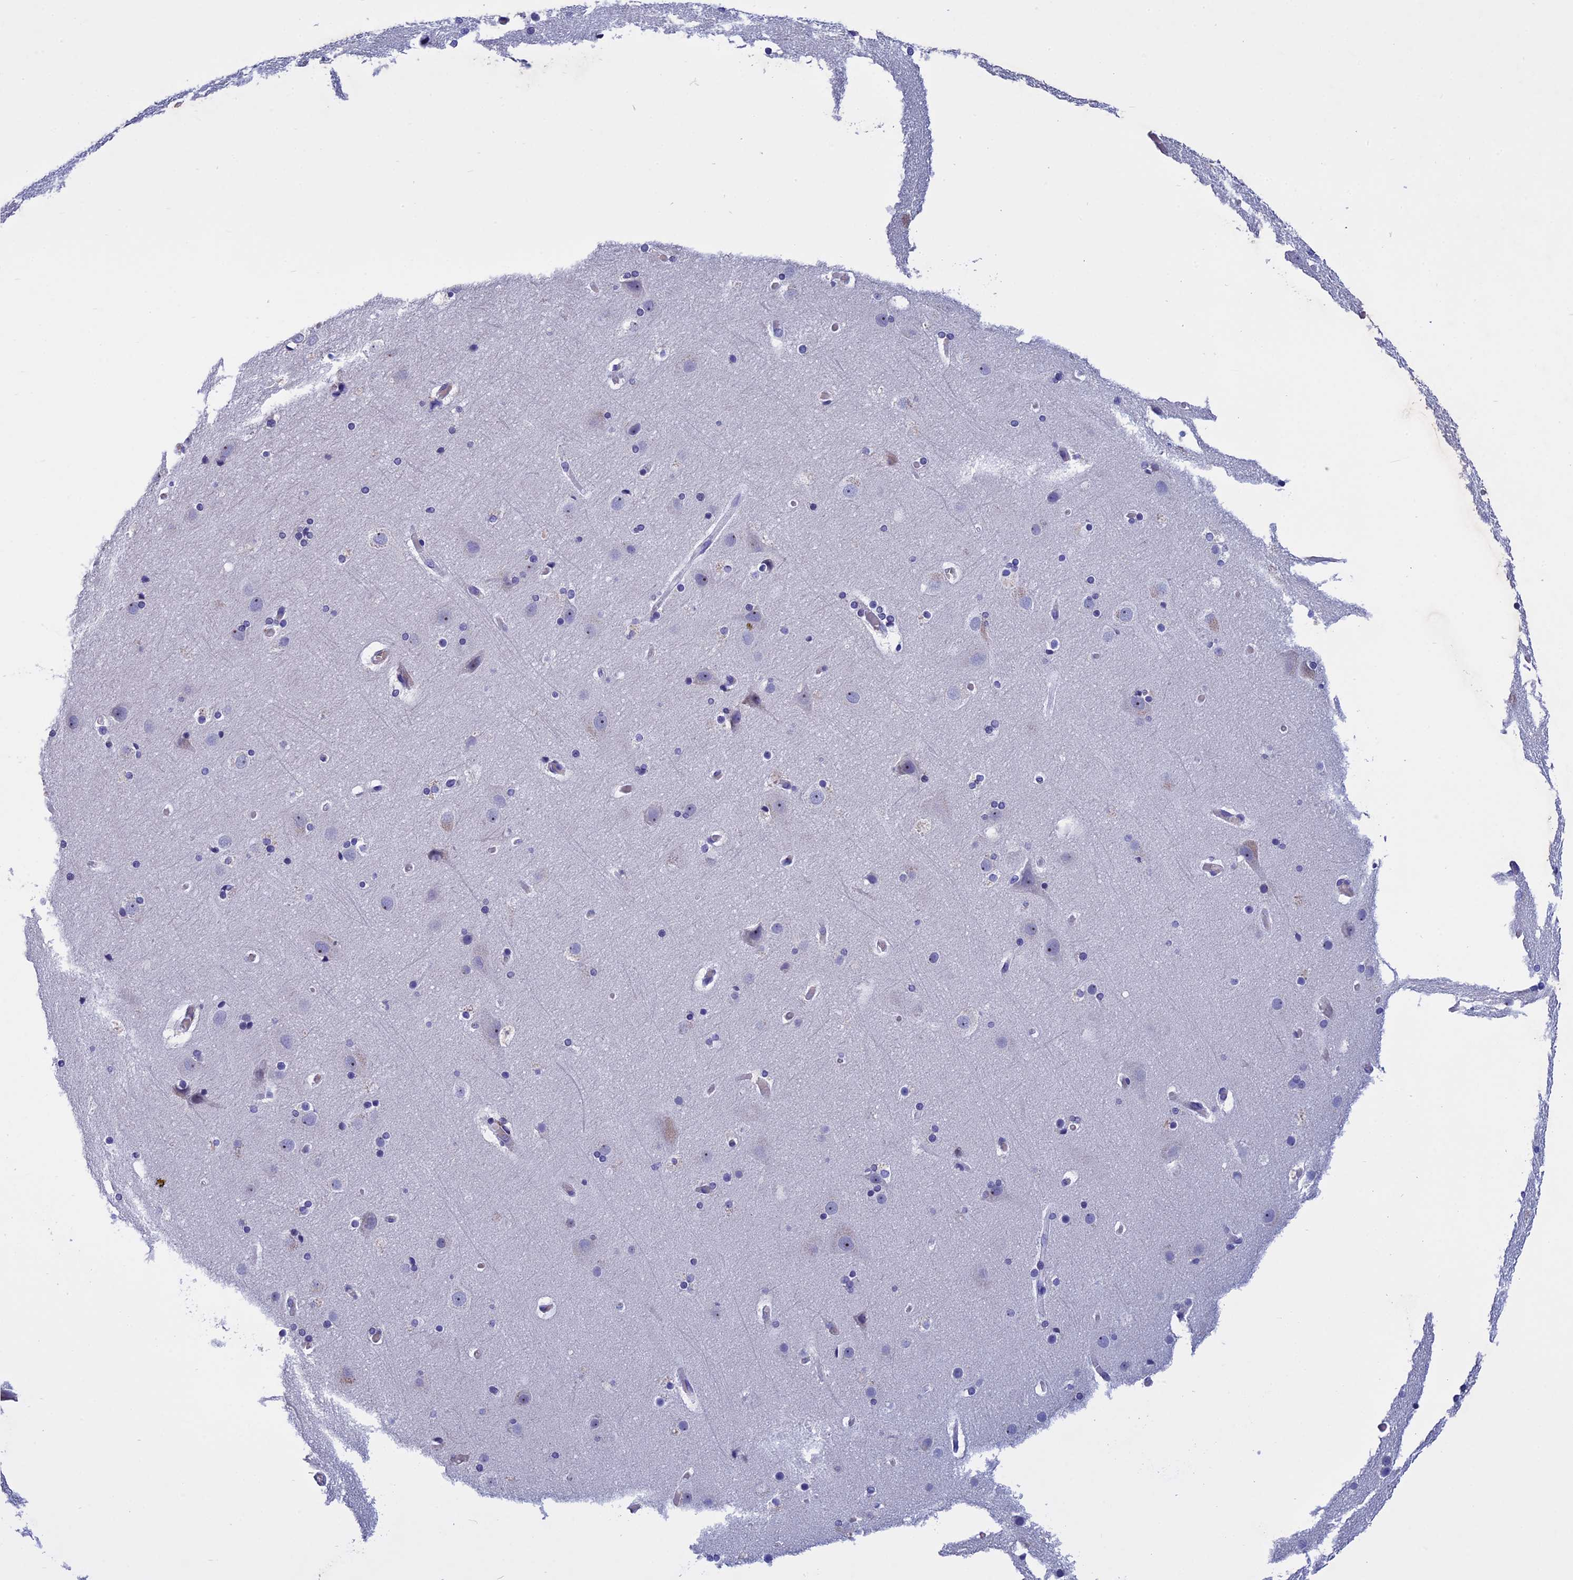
{"staining": {"intensity": "negative", "quantity": "none", "location": "none"}, "tissue": "cerebral cortex", "cell_type": "Endothelial cells", "image_type": "normal", "snomed": [{"axis": "morphology", "description": "Normal tissue, NOS"}, {"axis": "topography", "description": "Cerebral cortex"}], "caption": "This is an immunohistochemistry micrograph of unremarkable human cerebral cortex. There is no positivity in endothelial cells.", "gene": "KNOP1", "patient": {"sex": "male", "age": 57}}